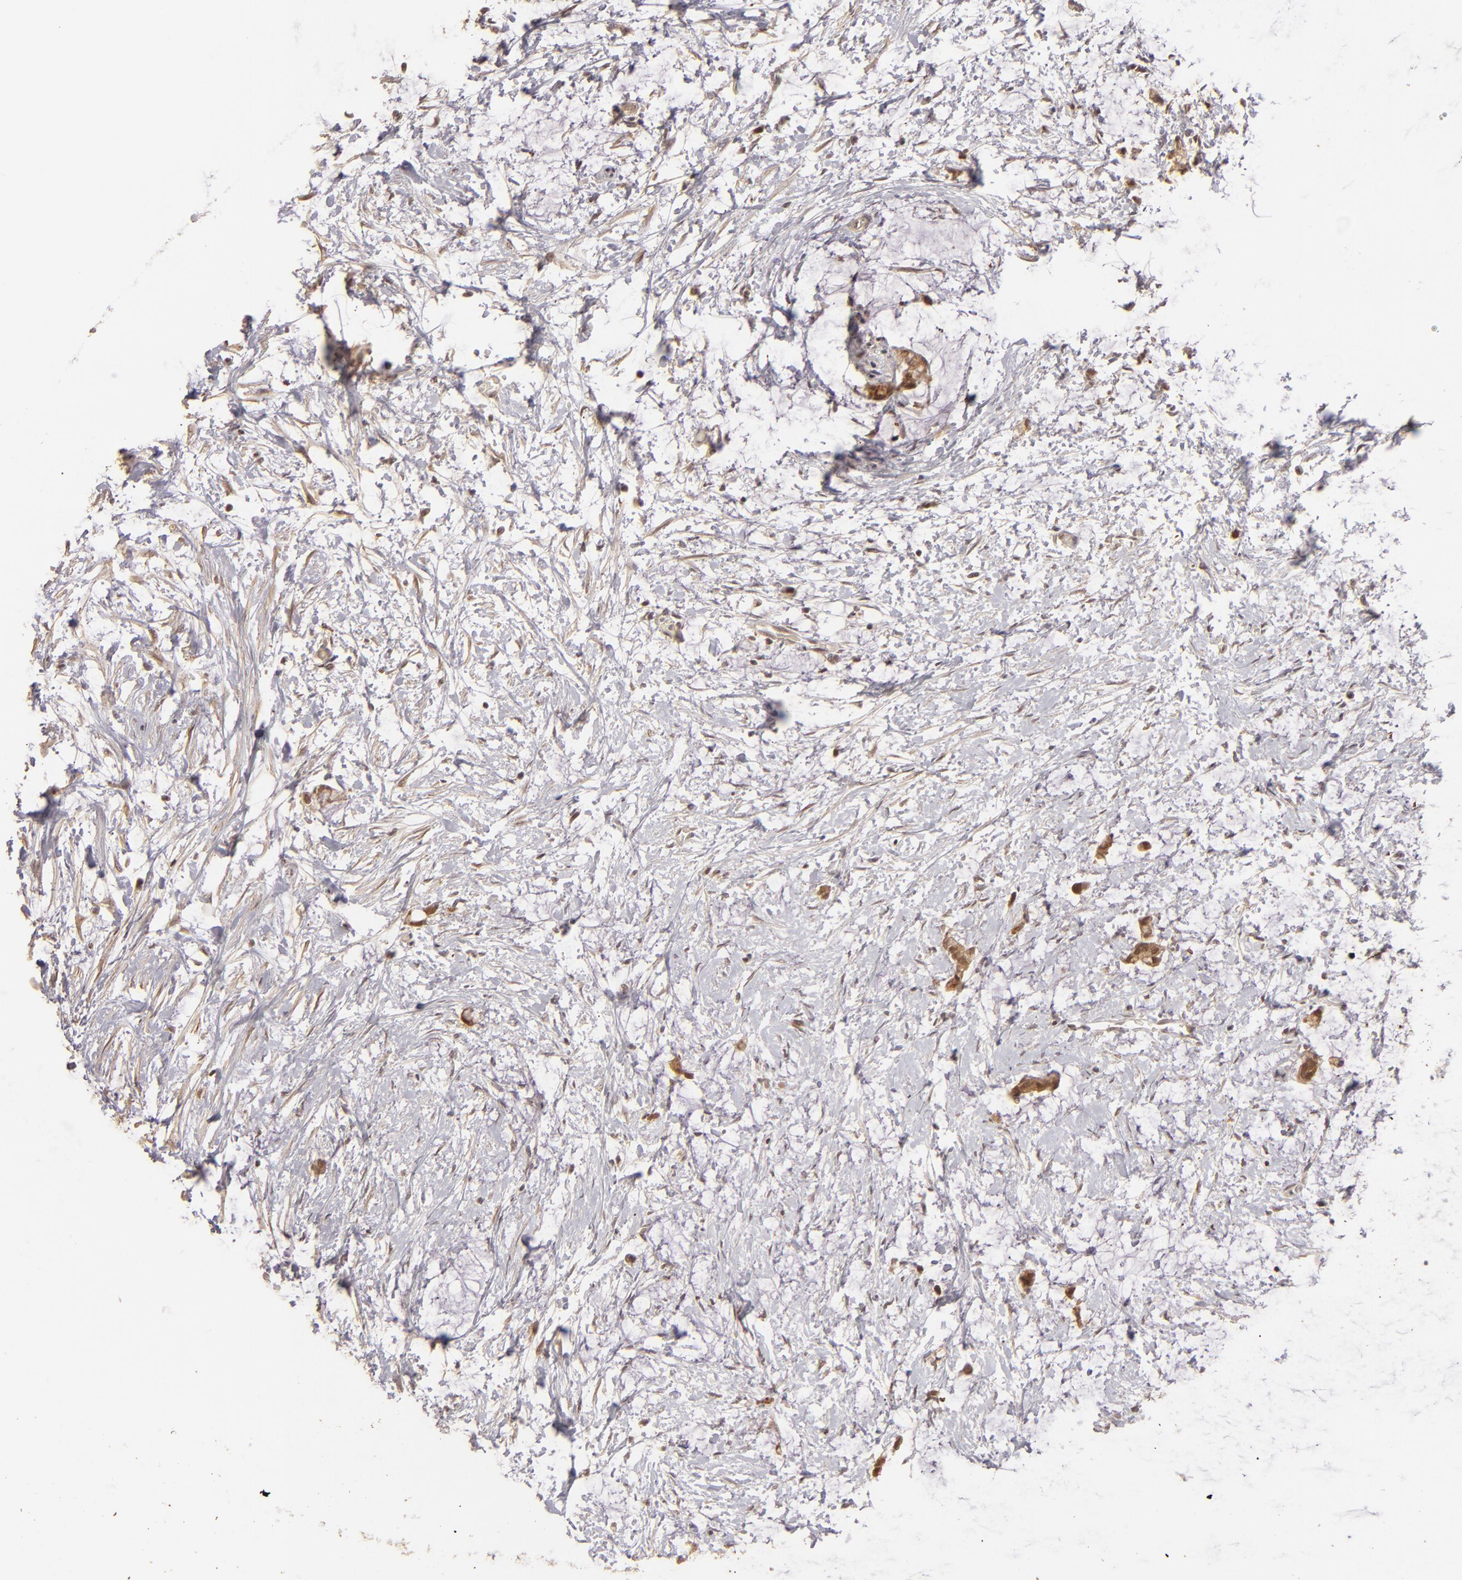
{"staining": {"intensity": "moderate", "quantity": ">75%", "location": "cytoplasmic/membranous"}, "tissue": "colorectal cancer", "cell_type": "Tumor cells", "image_type": "cancer", "snomed": [{"axis": "morphology", "description": "Normal tissue, NOS"}, {"axis": "morphology", "description": "Adenocarcinoma, NOS"}, {"axis": "topography", "description": "Colon"}, {"axis": "topography", "description": "Peripheral nerve tissue"}], "caption": "High-power microscopy captured an immunohistochemistry micrograph of adenocarcinoma (colorectal), revealing moderate cytoplasmic/membranous staining in approximately >75% of tumor cells.", "gene": "DFFA", "patient": {"sex": "male", "age": 14}}